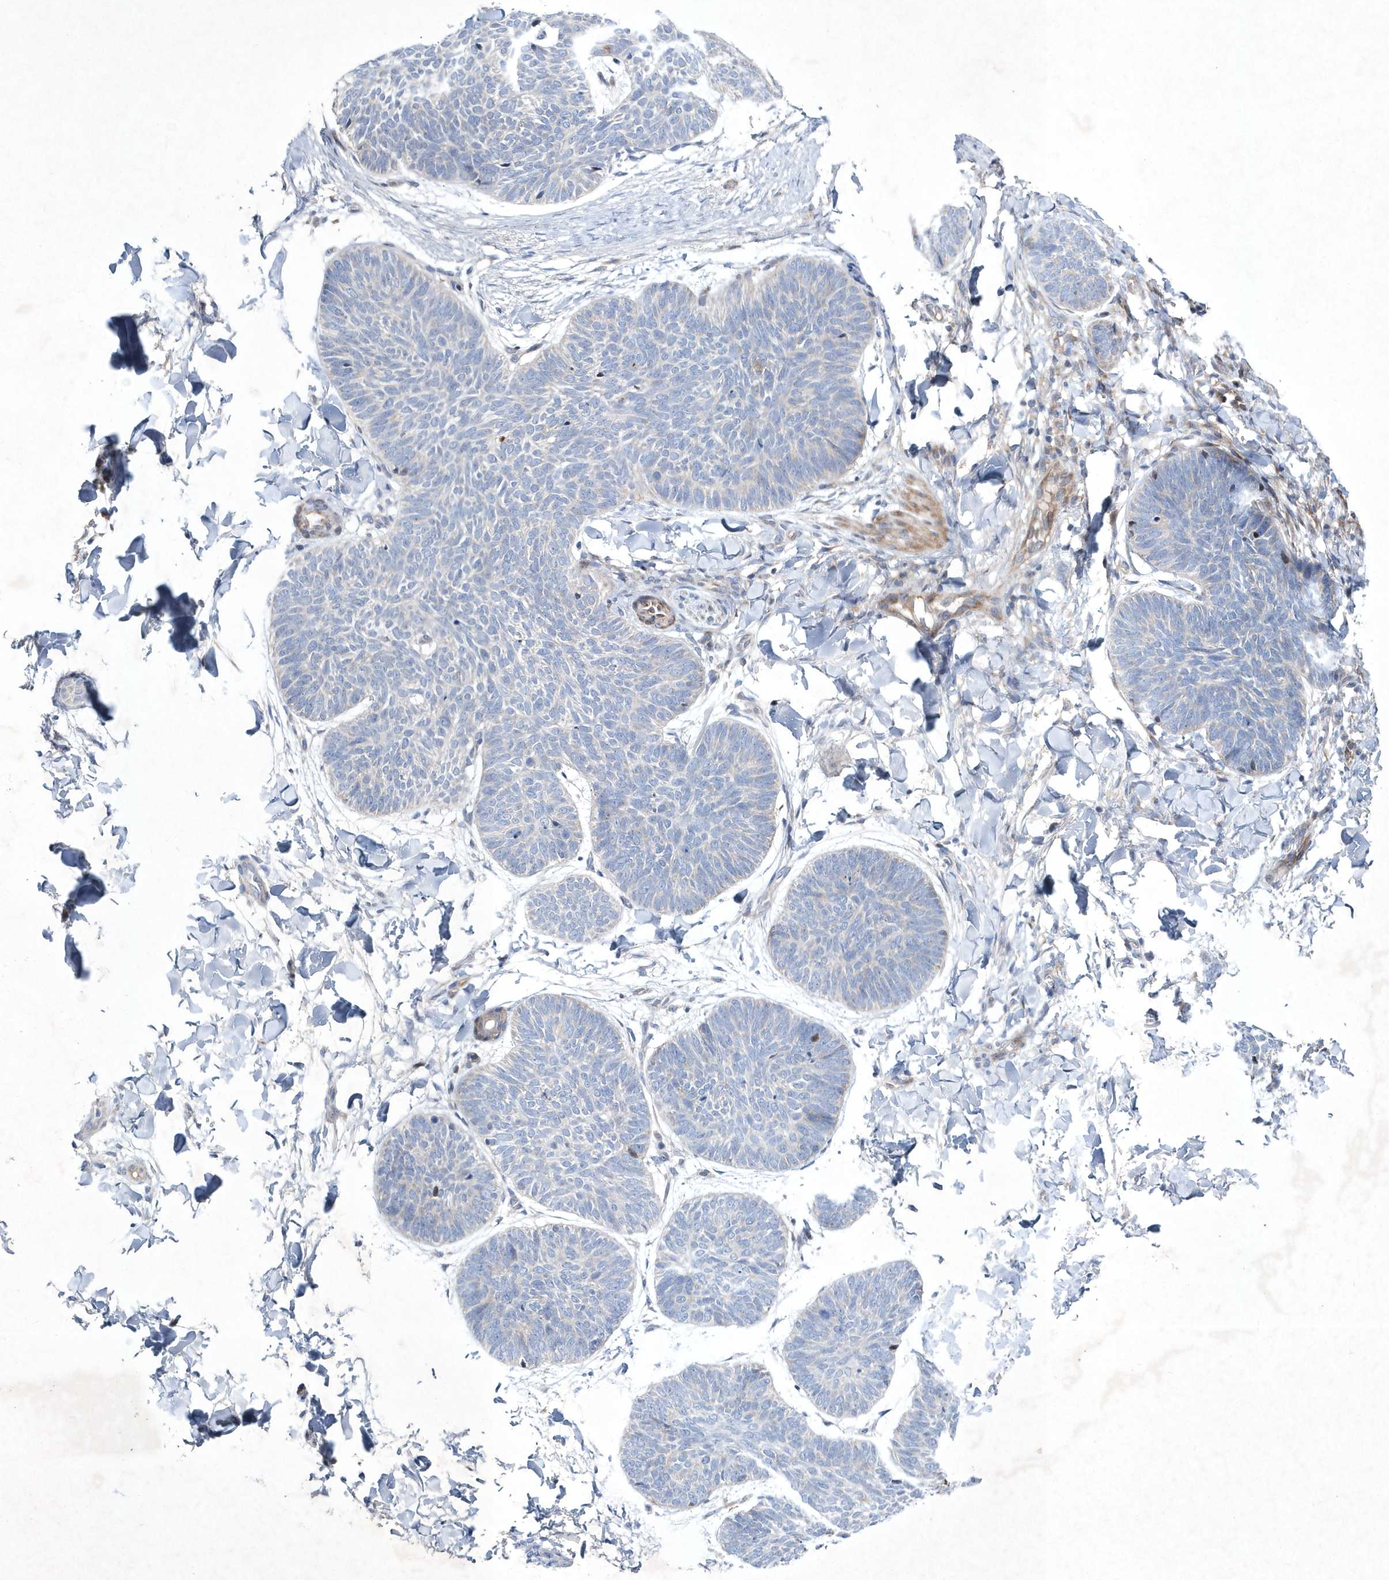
{"staining": {"intensity": "negative", "quantity": "none", "location": "none"}, "tissue": "skin cancer", "cell_type": "Tumor cells", "image_type": "cancer", "snomed": [{"axis": "morphology", "description": "Normal tissue, NOS"}, {"axis": "morphology", "description": "Basal cell carcinoma"}, {"axis": "topography", "description": "Skin"}], "caption": "Immunohistochemical staining of skin basal cell carcinoma reveals no significant staining in tumor cells. (DAB IHC with hematoxylin counter stain).", "gene": "DSPP", "patient": {"sex": "male", "age": 50}}